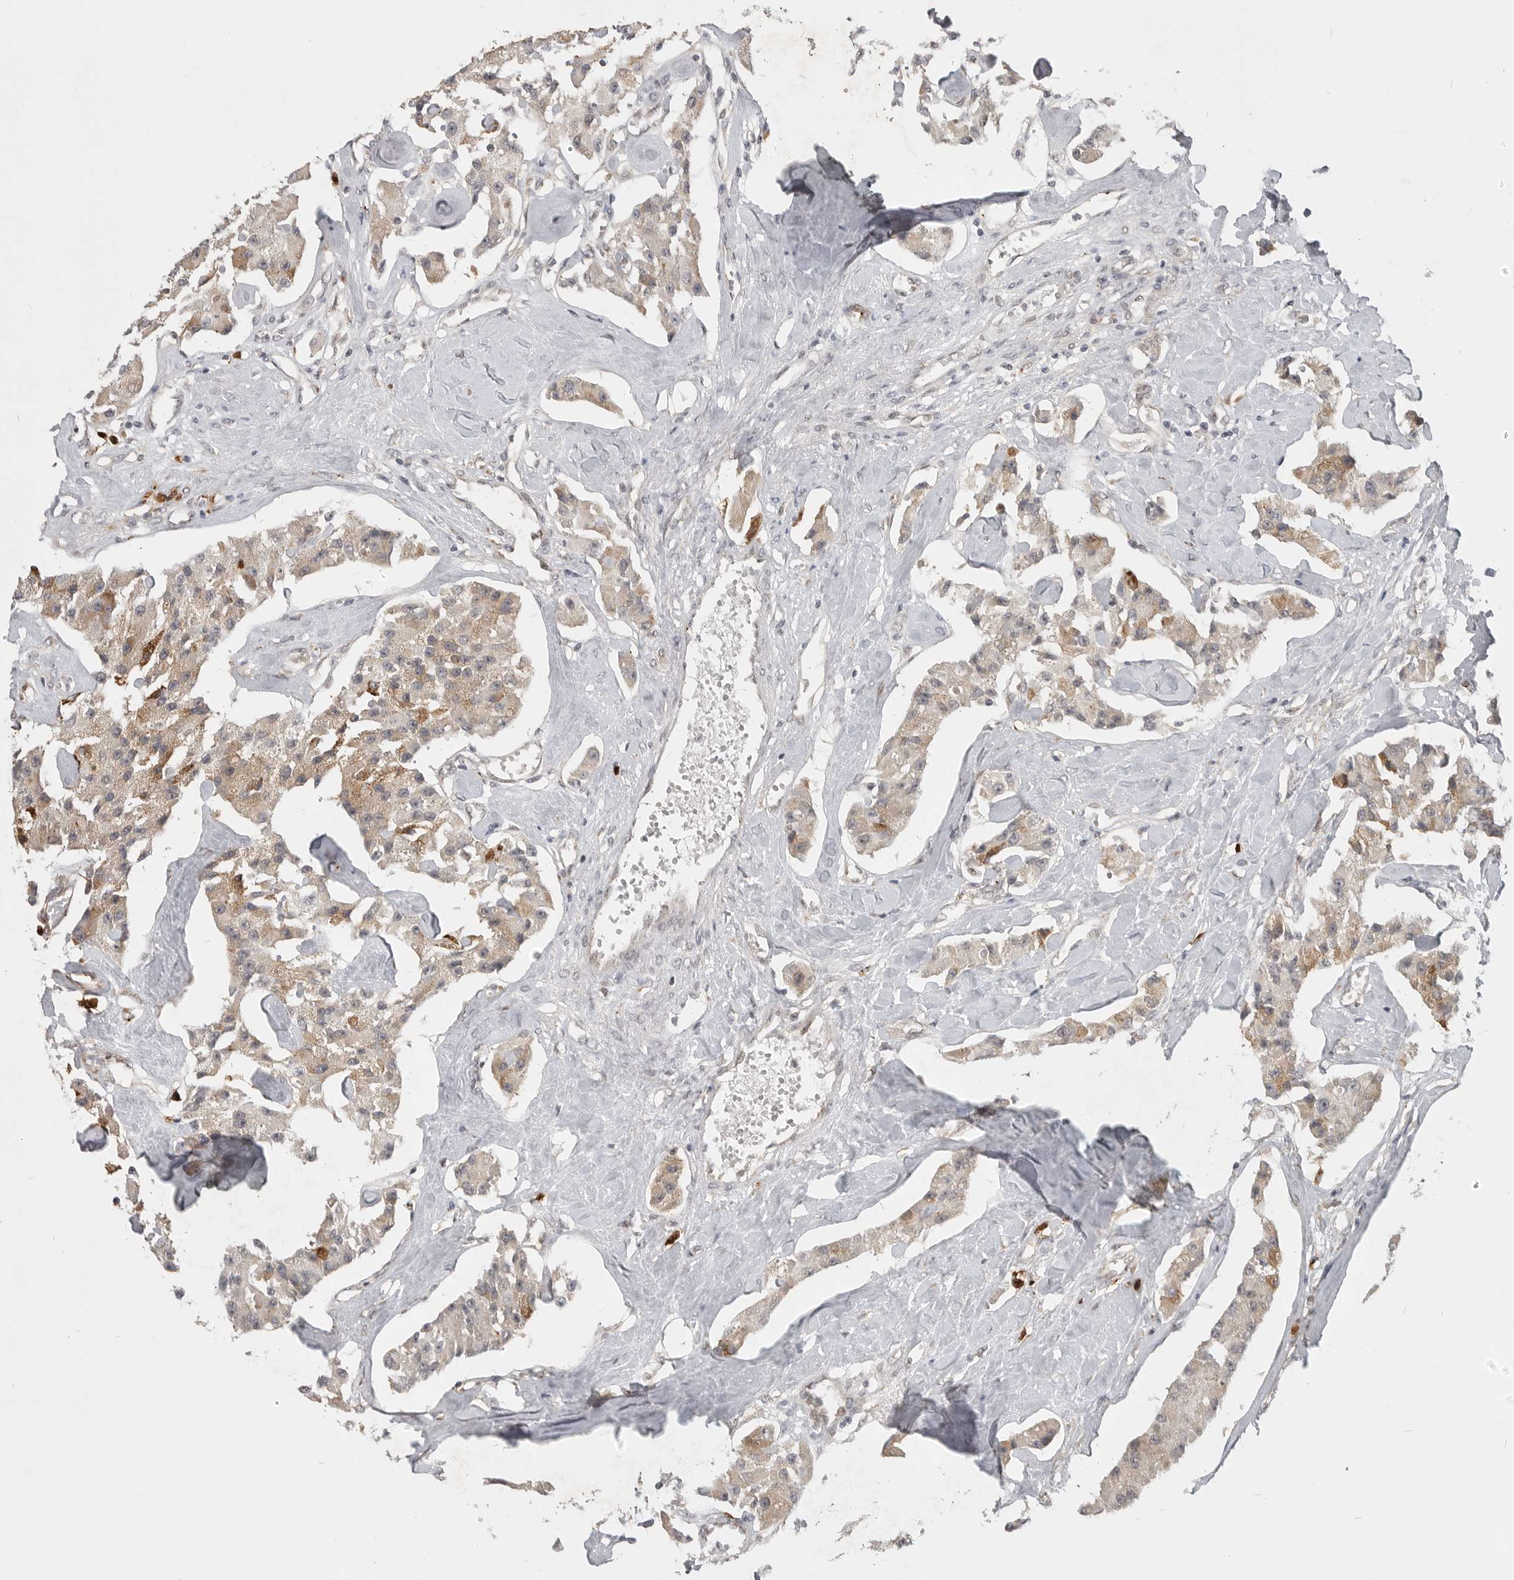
{"staining": {"intensity": "weak", "quantity": ">75%", "location": "cytoplasmic/membranous"}, "tissue": "carcinoid", "cell_type": "Tumor cells", "image_type": "cancer", "snomed": [{"axis": "morphology", "description": "Carcinoid, malignant, NOS"}, {"axis": "topography", "description": "Pancreas"}], "caption": "IHC image of neoplastic tissue: malignant carcinoid stained using IHC shows low levels of weak protein expression localized specifically in the cytoplasmic/membranous of tumor cells, appearing as a cytoplasmic/membranous brown color.", "gene": "CEP295NL", "patient": {"sex": "male", "age": 41}}